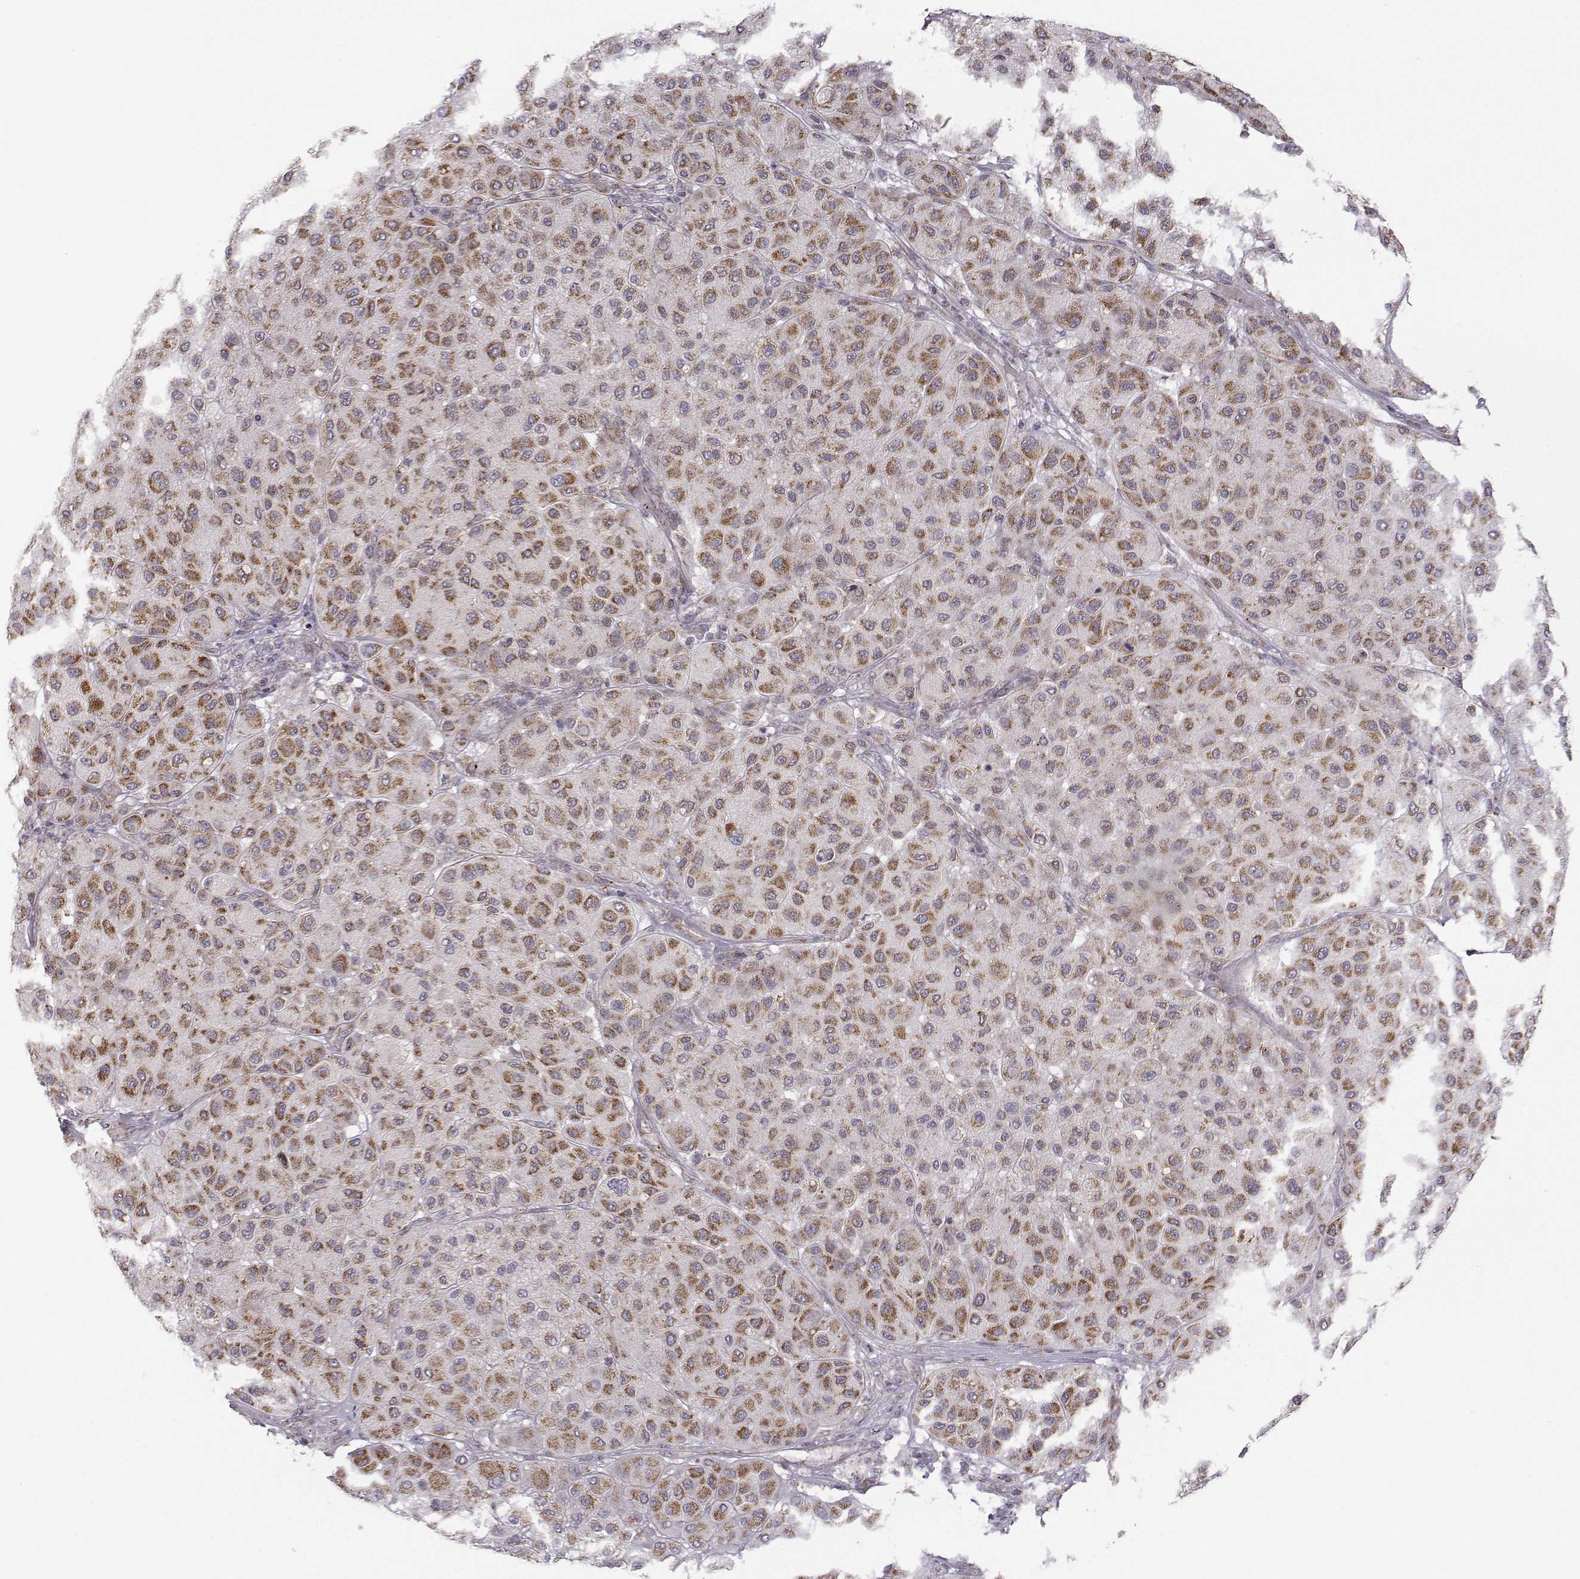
{"staining": {"intensity": "strong", "quantity": "25%-75%", "location": "cytoplasmic/membranous"}, "tissue": "melanoma", "cell_type": "Tumor cells", "image_type": "cancer", "snomed": [{"axis": "morphology", "description": "Malignant melanoma, Metastatic site"}, {"axis": "topography", "description": "Smooth muscle"}], "caption": "Protein expression analysis of malignant melanoma (metastatic site) displays strong cytoplasmic/membranous staining in approximately 25%-75% of tumor cells.", "gene": "NECAB3", "patient": {"sex": "male", "age": 41}}